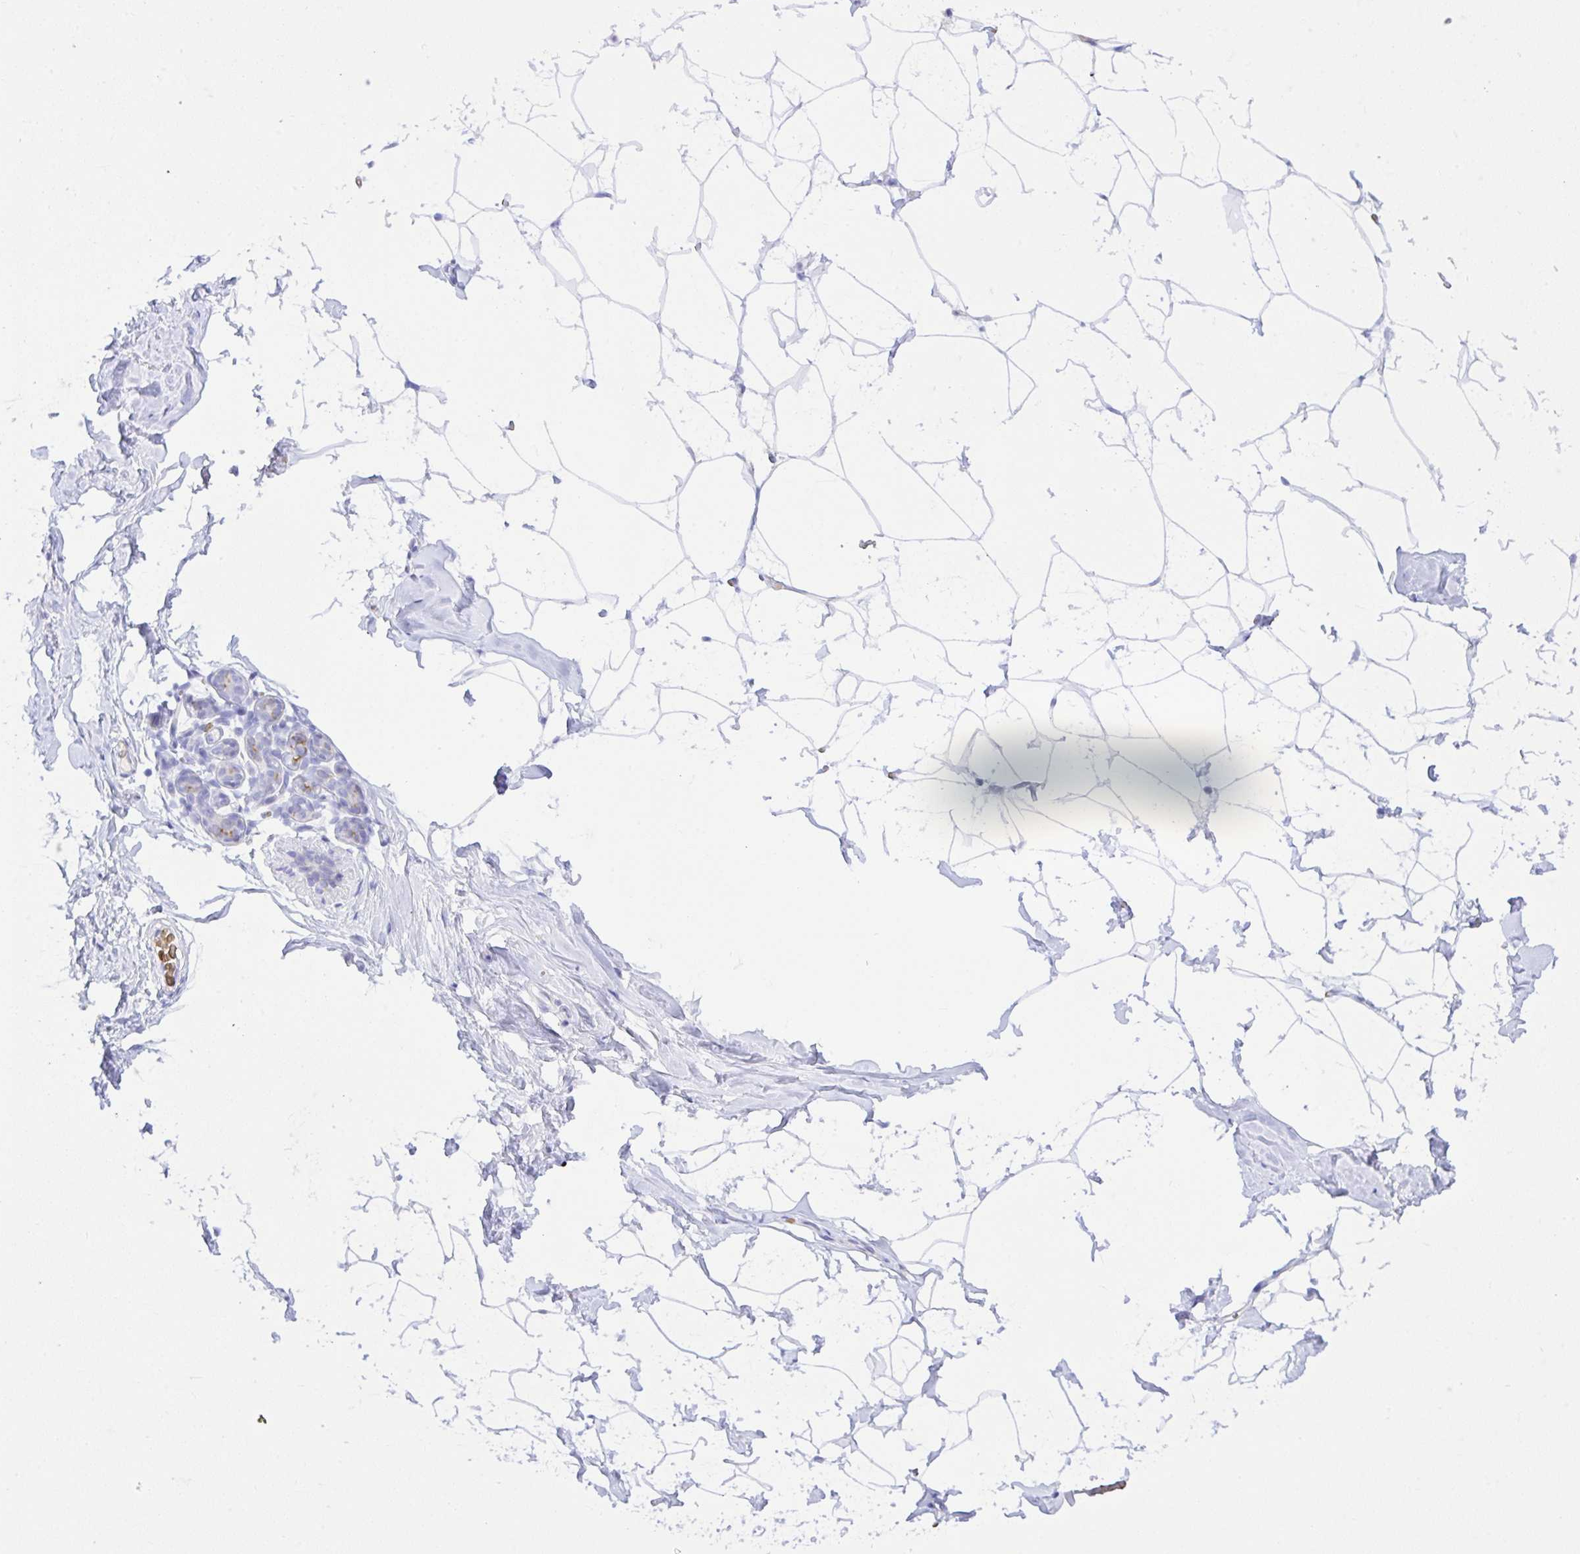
{"staining": {"intensity": "negative", "quantity": "none", "location": "none"}, "tissue": "breast", "cell_type": "Adipocytes", "image_type": "normal", "snomed": [{"axis": "morphology", "description": "Normal tissue, NOS"}, {"axis": "topography", "description": "Breast"}], "caption": "A high-resolution image shows IHC staining of benign breast, which exhibits no significant positivity in adipocytes.", "gene": "ZNF221", "patient": {"sex": "female", "age": 32}}